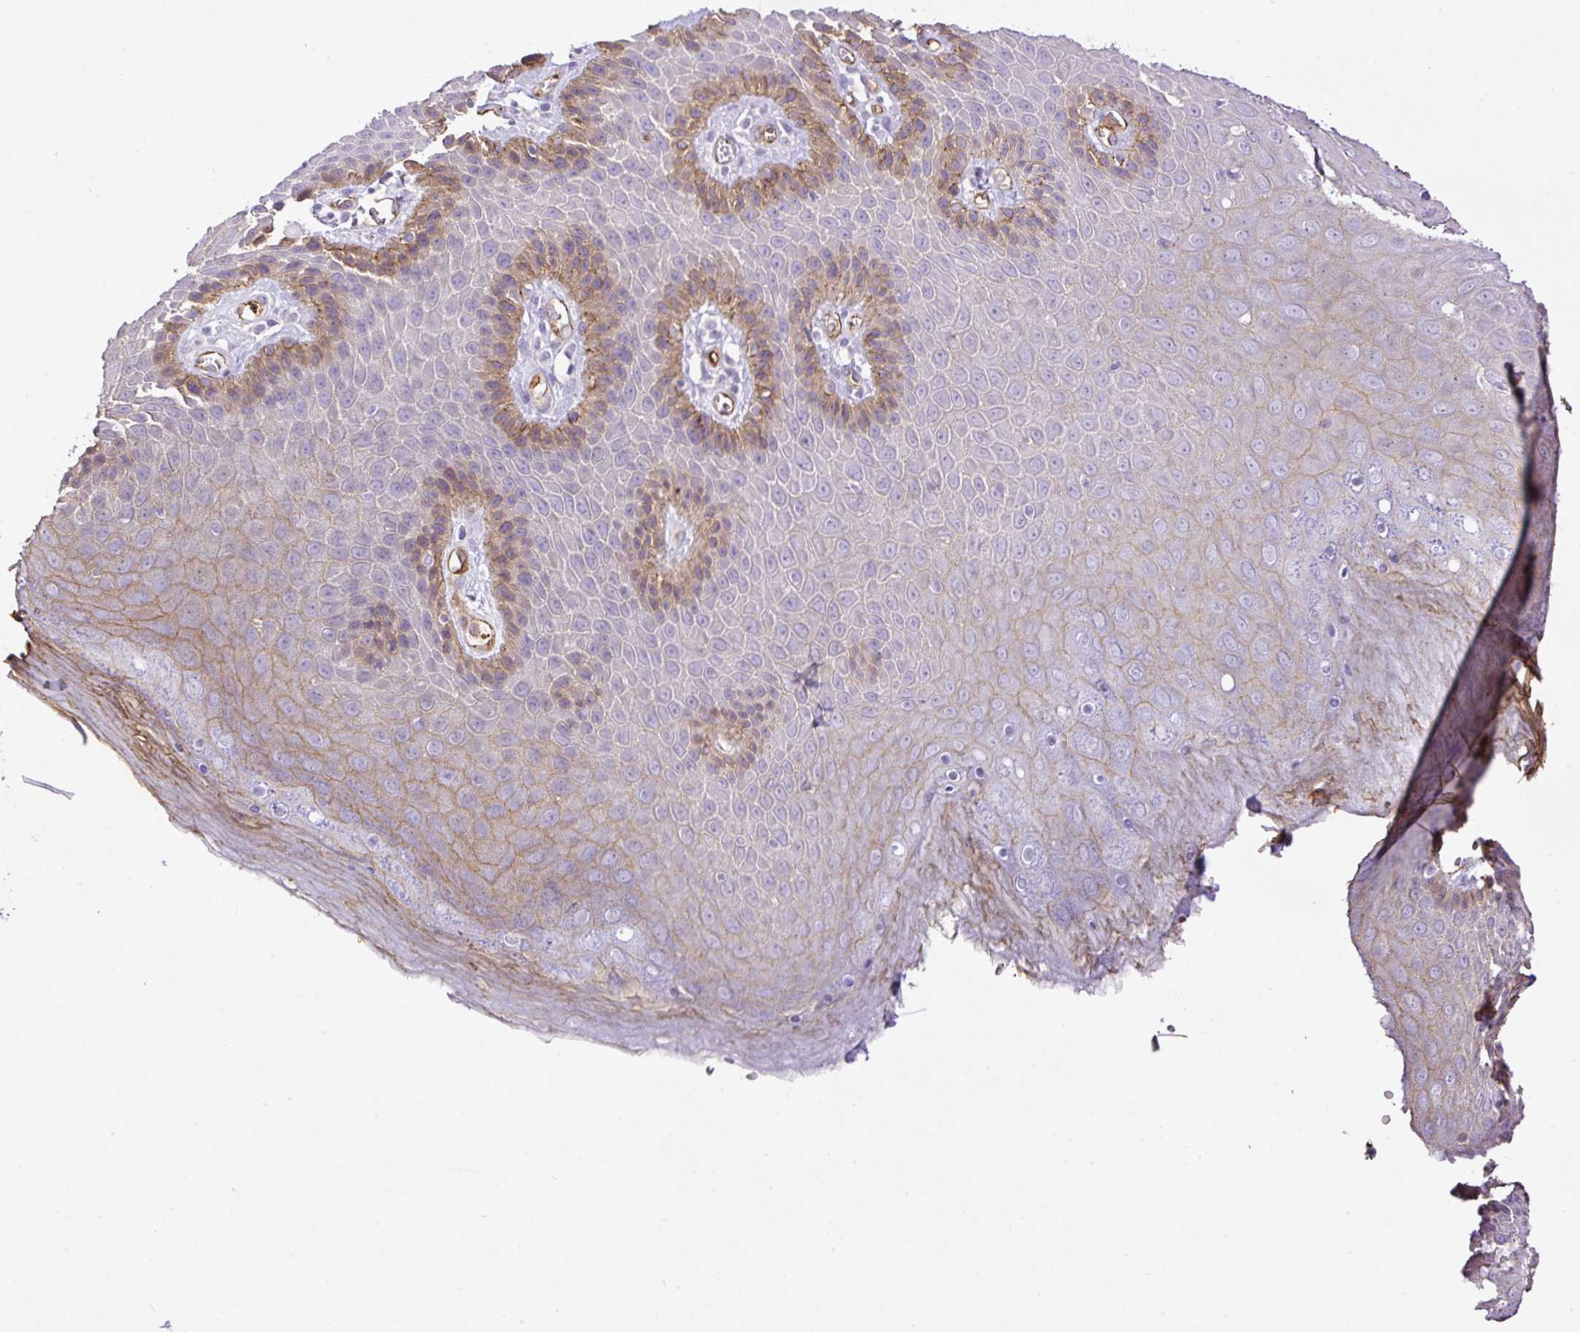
{"staining": {"intensity": "moderate", "quantity": "<25%", "location": "cytoplasmic/membranous"}, "tissue": "skin", "cell_type": "Epidermal cells", "image_type": "normal", "snomed": [{"axis": "morphology", "description": "Normal tissue, NOS"}, {"axis": "topography", "description": "Anal"}, {"axis": "topography", "description": "Peripheral nerve tissue"}], "caption": "Epidermal cells display low levels of moderate cytoplasmic/membranous positivity in about <25% of cells in unremarkable skin. Nuclei are stained in blue.", "gene": "MAGEB16", "patient": {"sex": "male", "age": 53}}